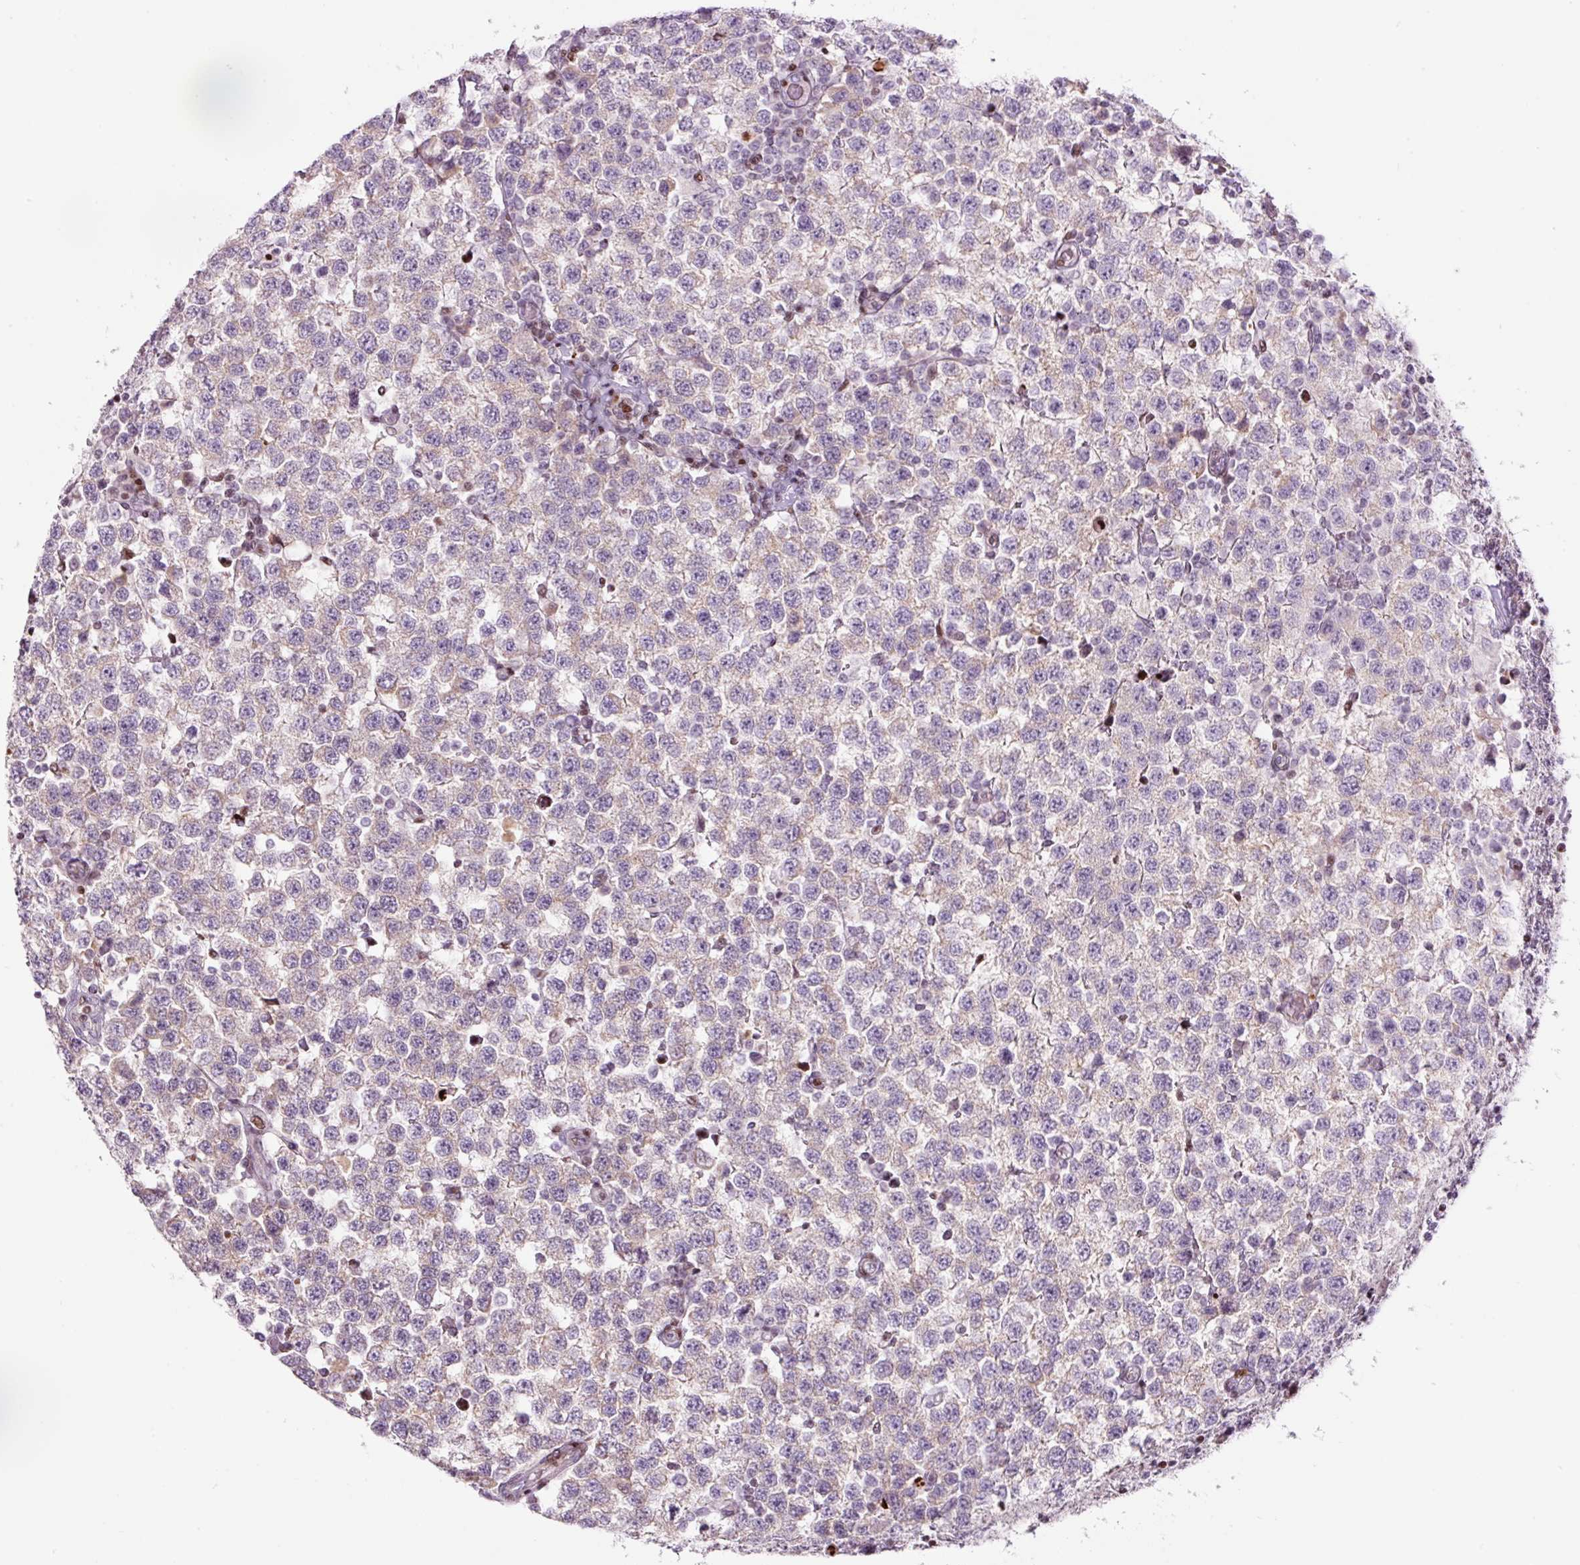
{"staining": {"intensity": "weak", "quantity": "25%-75%", "location": "cytoplasmic/membranous"}, "tissue": "testis cancer", "cell_type": "Tumor cells", "image_type": "cancer", "snomed": [{"axis": "morphology", "description": "Seminoma, NOS"}, {"axis": "topography", "description": "Testis"}], "caption": "Weak cytoplasmic/membranous protein expression is present in about 25%-75% of tumor cells in seminoma (testis).", "gene": "TMEM177", "patient": {"sex": "male", "age": 34}}